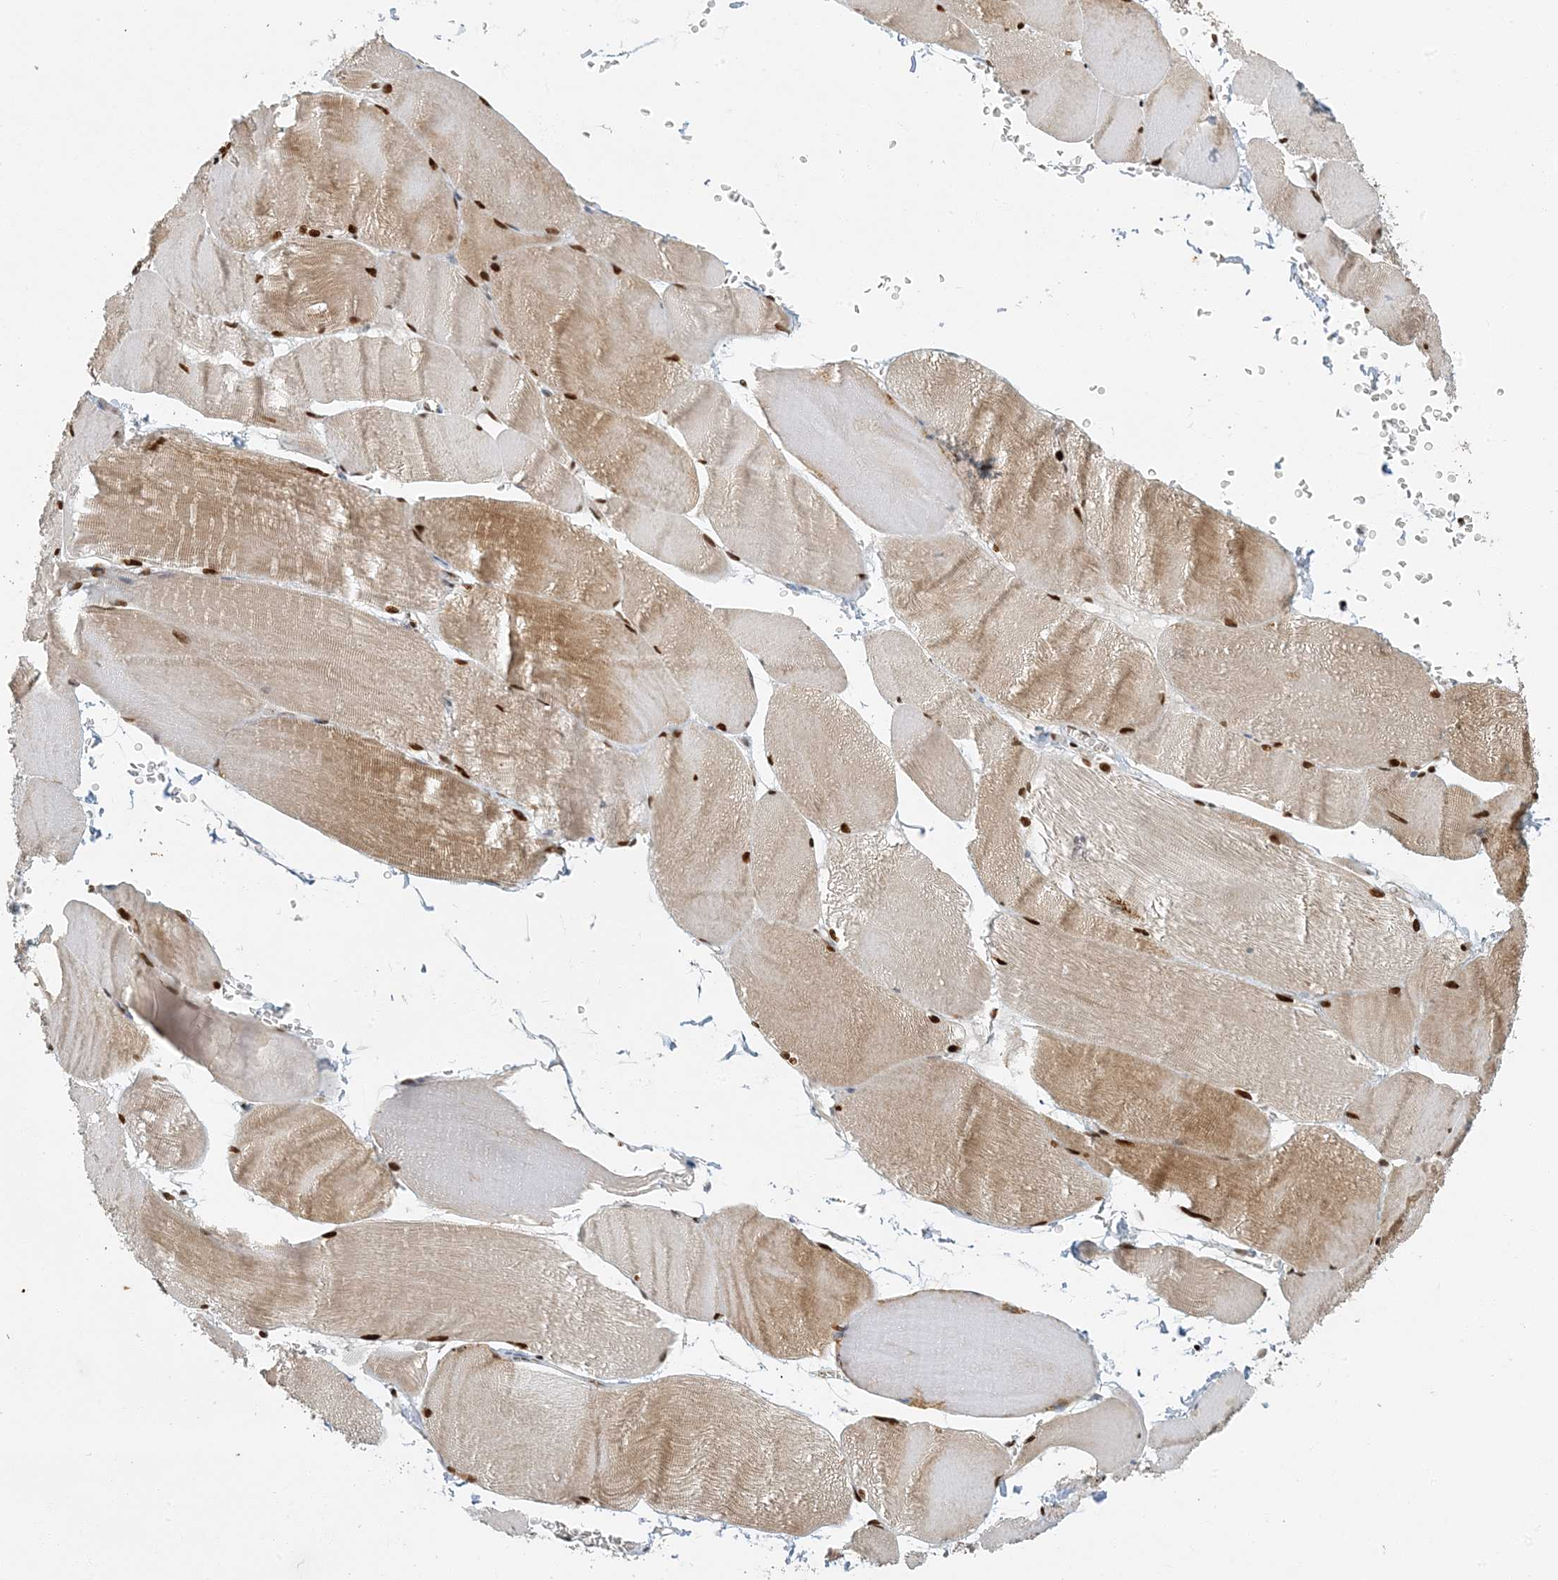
{"staining": {"intensity": "moderate", "quantity": ">75%", "location": "cytoplasmic/membranous,nuclear"}, "tissue": "skeletal muscle", "cell_type": "Myocytes", "image_type": "normal", "snomed": [{"axis": "morphology", "description": "Normal tissue, NOS"}, {"axis": "morphology", "description": "Basal cell carcinoma"}, {"axis": "topography", "description": "Skeletal muscle"}], "caption": "A micrograph of human skeletal muscle stained for a protein reveals moderate cytoplasmic/membranous,nuclear brown staining in myocytes.", "gene": "AK9", "patient": {"sex": "female", "age": 64}}